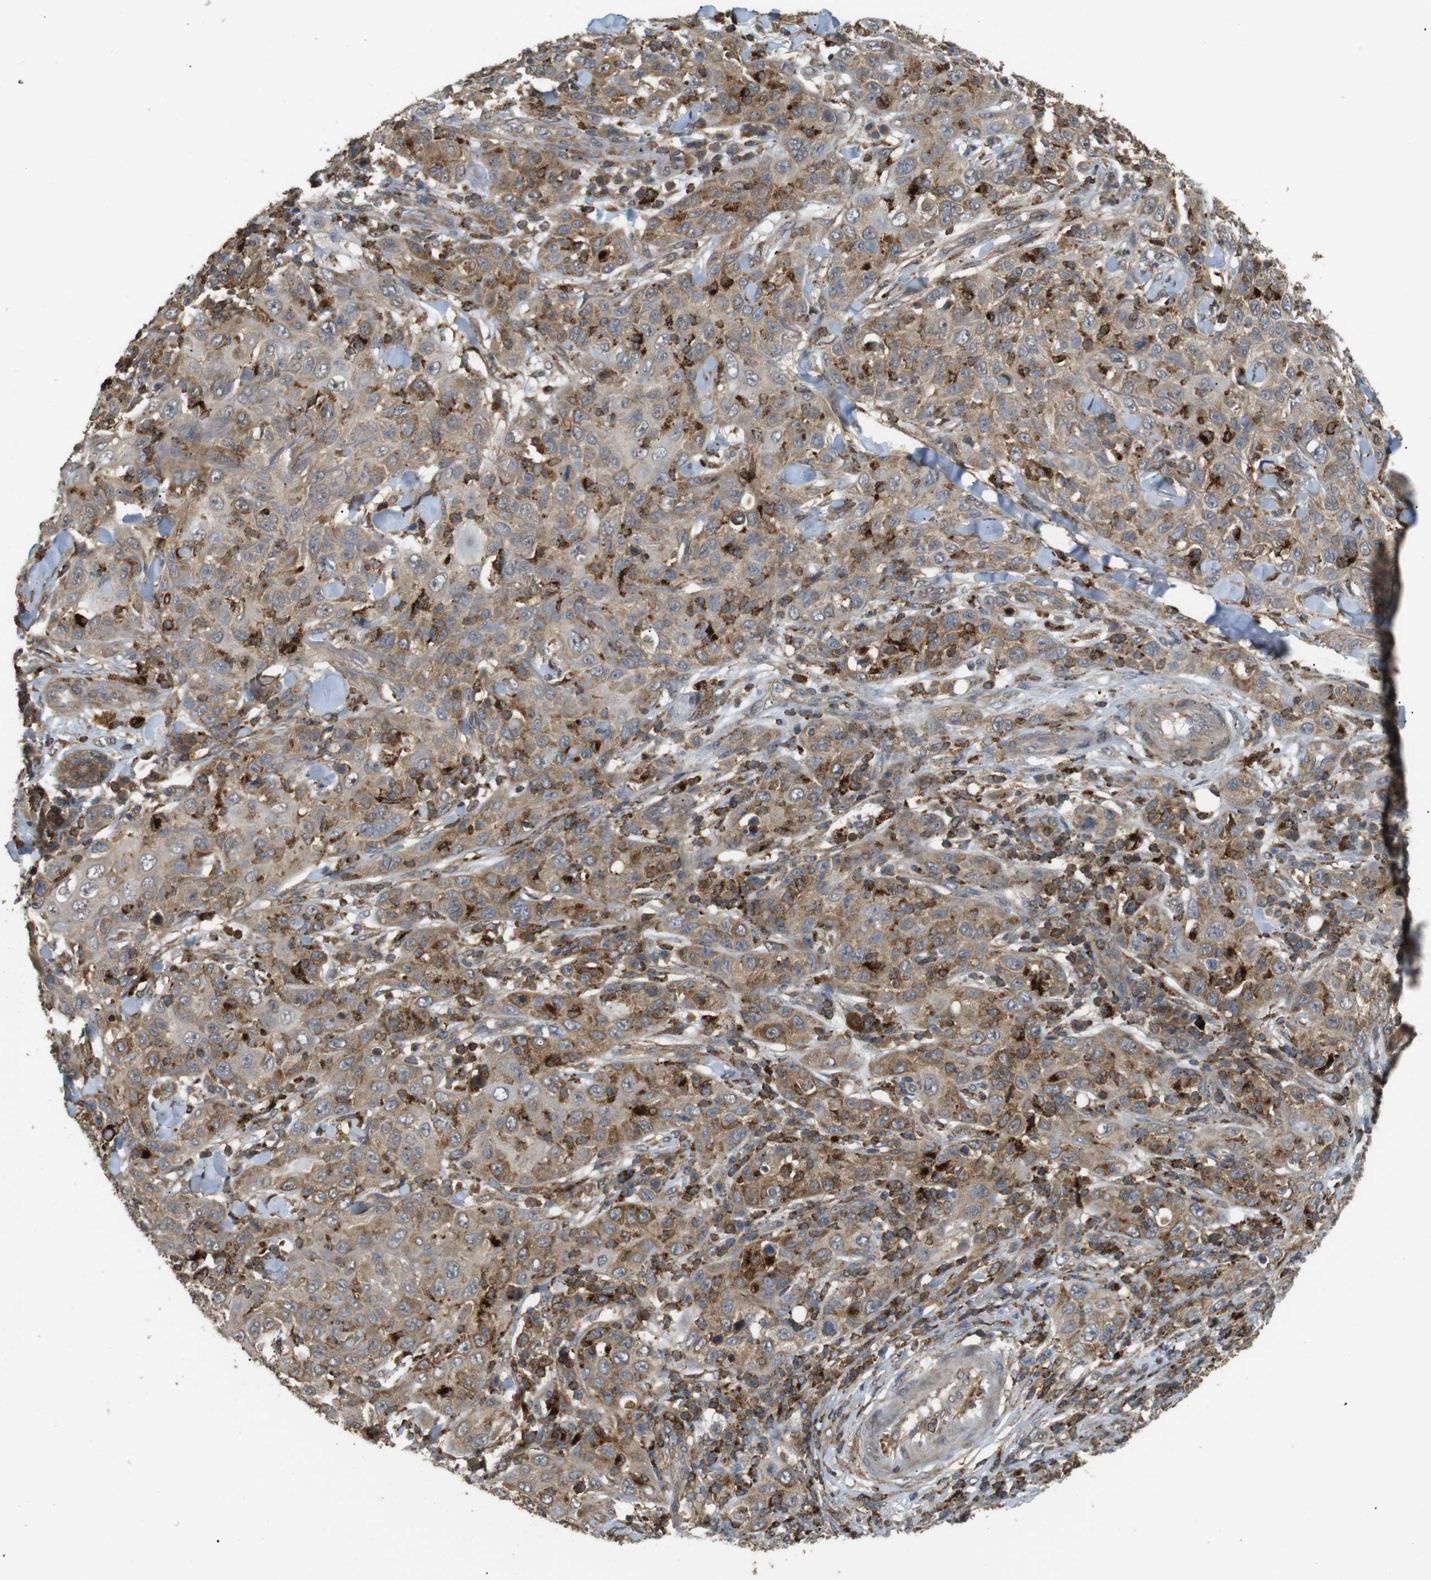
{"staining": {"intensity": "moderate", "quantity": ">75%", "location": "cytoplasmic/membranous"}, "tissue": "skin cancer", "cell_type": "Tumor cells", "image_type": "cancer", "snomed": [{"axis": "morphology", "description": "Squamous cell carcinoma, NOS"}, {"axis": "topography", "description": "Skin"}], "caption": "Brown immunohistochemical staining in squamous cell carcinoma (skin) demonstrates moderate cytoplasmic/membranous positivity in approximately >75% of tumor cells.", "gene": "KSR1", "patient": {"sex": "female", "age": 88}}